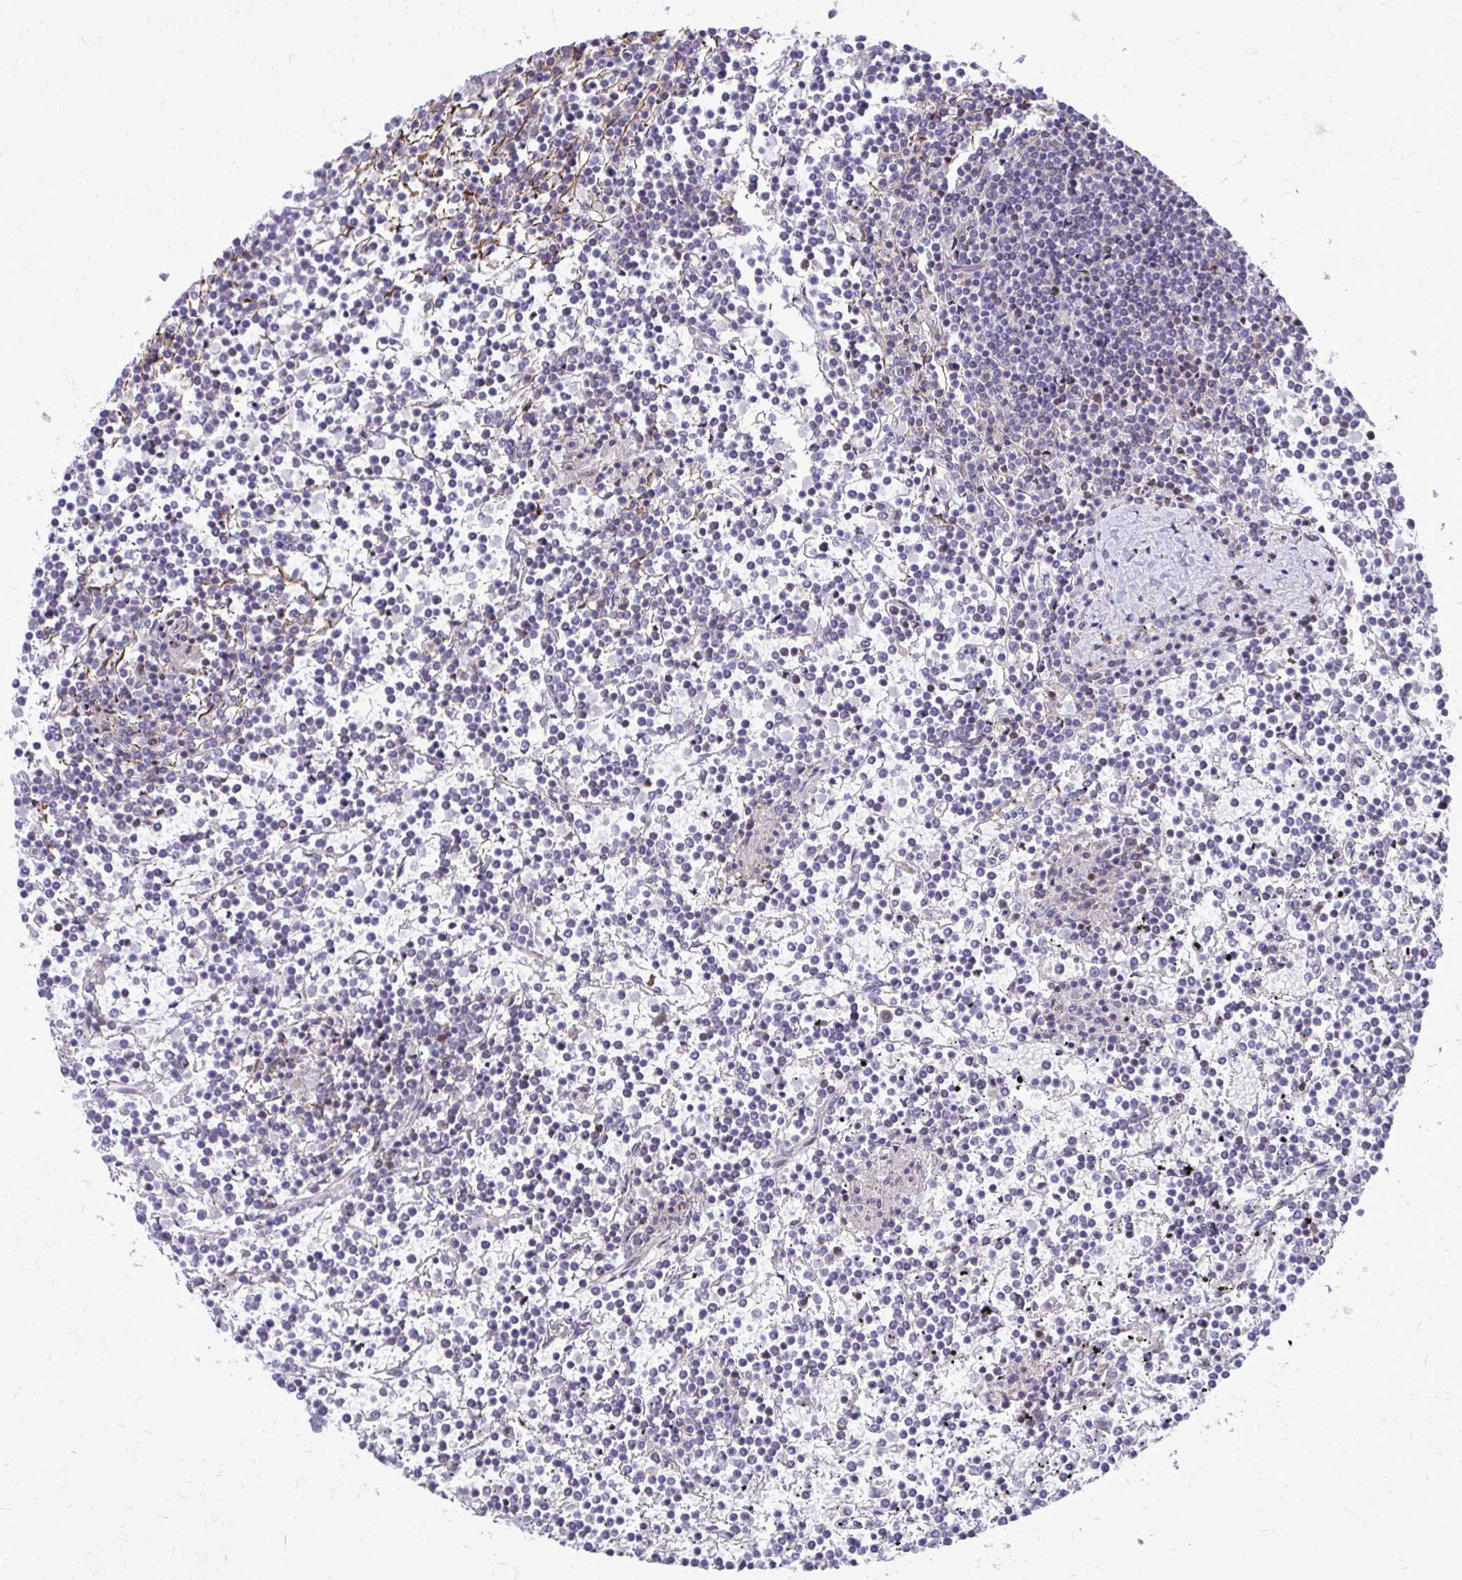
{"staining": {"intensity": "negative", "quantity": "none", "location": "none"}, "tissue": "lymphoma", "cell_type": "Tumor cells", "image_type": "cancer", "snomed": [{"axis": "morphology", "description": "Malignant lymphoma, non-Hodgkin's type, Low grade"}, {"axis": "topography", "description": "Spleen"}], "caption": "IHC image of human lymphoma stained for a protein (brown), which shows no staining in tumor cells. (DAB (3,3'-diaminobenzidine) immunohistochemistry, high magnification).", "gene": "ANKRD30B", "patient": {"sex": "female", "age": 19}}